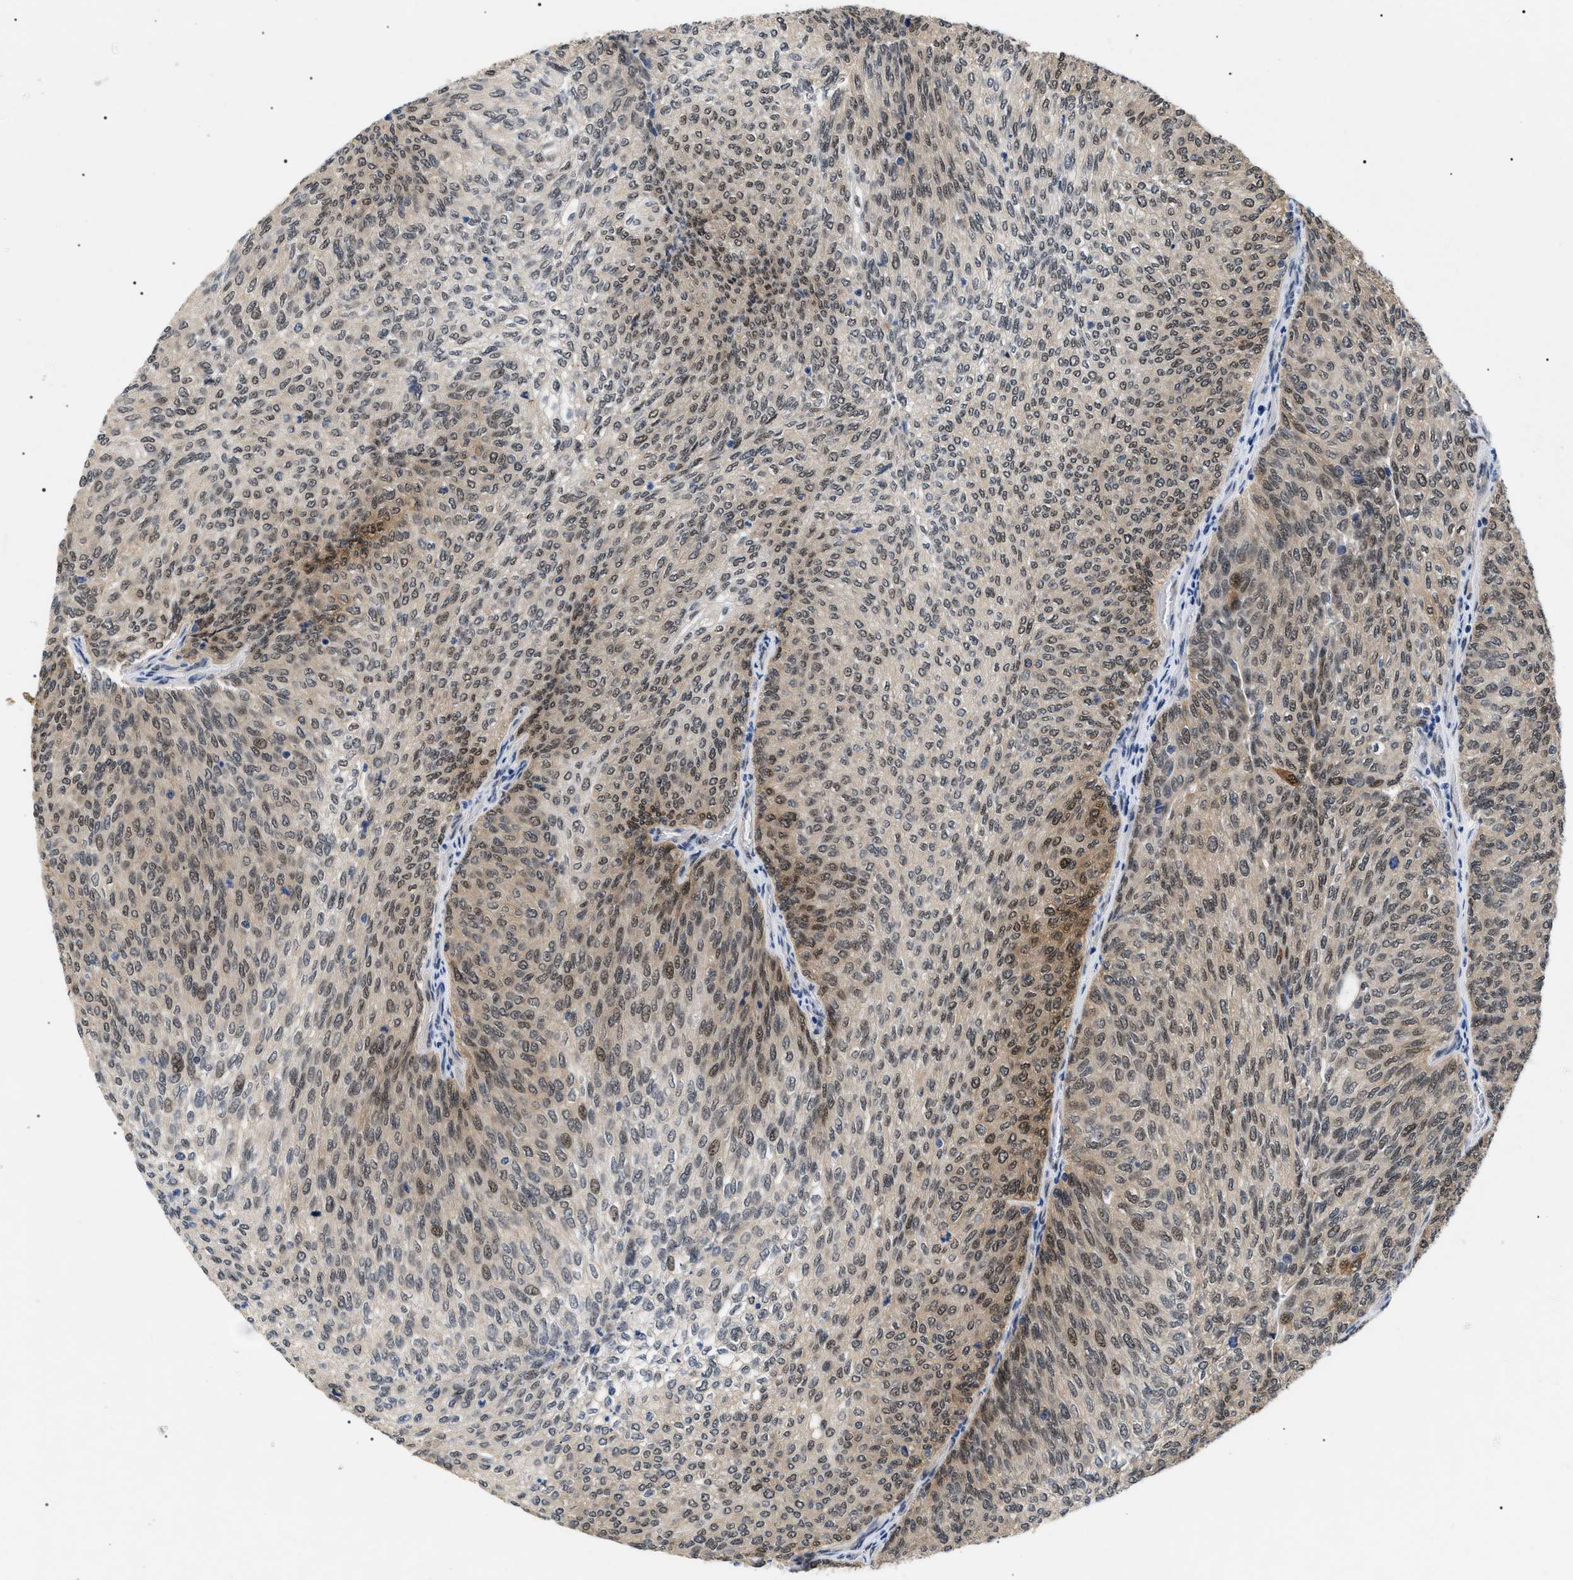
{"staining": {"intensity": "moderate", "quantity": ">75%", "location": "cytoplasmic/membranous,nuclear"}, "tissue": "urothelial cancer", "cell_type": "Tumor cells", "image_type": "cancer", "snomed": [{"axis": "morphology", "description": "Urothelial carcinoma, Low grade"}, {"axis": "topography", "description": "Urinary bladder"}], "caption": "This micrograph shows immunohistochemistry staining of human urothelial carcinoma (low-grade), with medium moderate cytoplasmic/membranous and nuclear positivity in approximately >75% of tumor cells.", "gene": "GARRE1", "patient": {"sex": "female", "age": 79}}